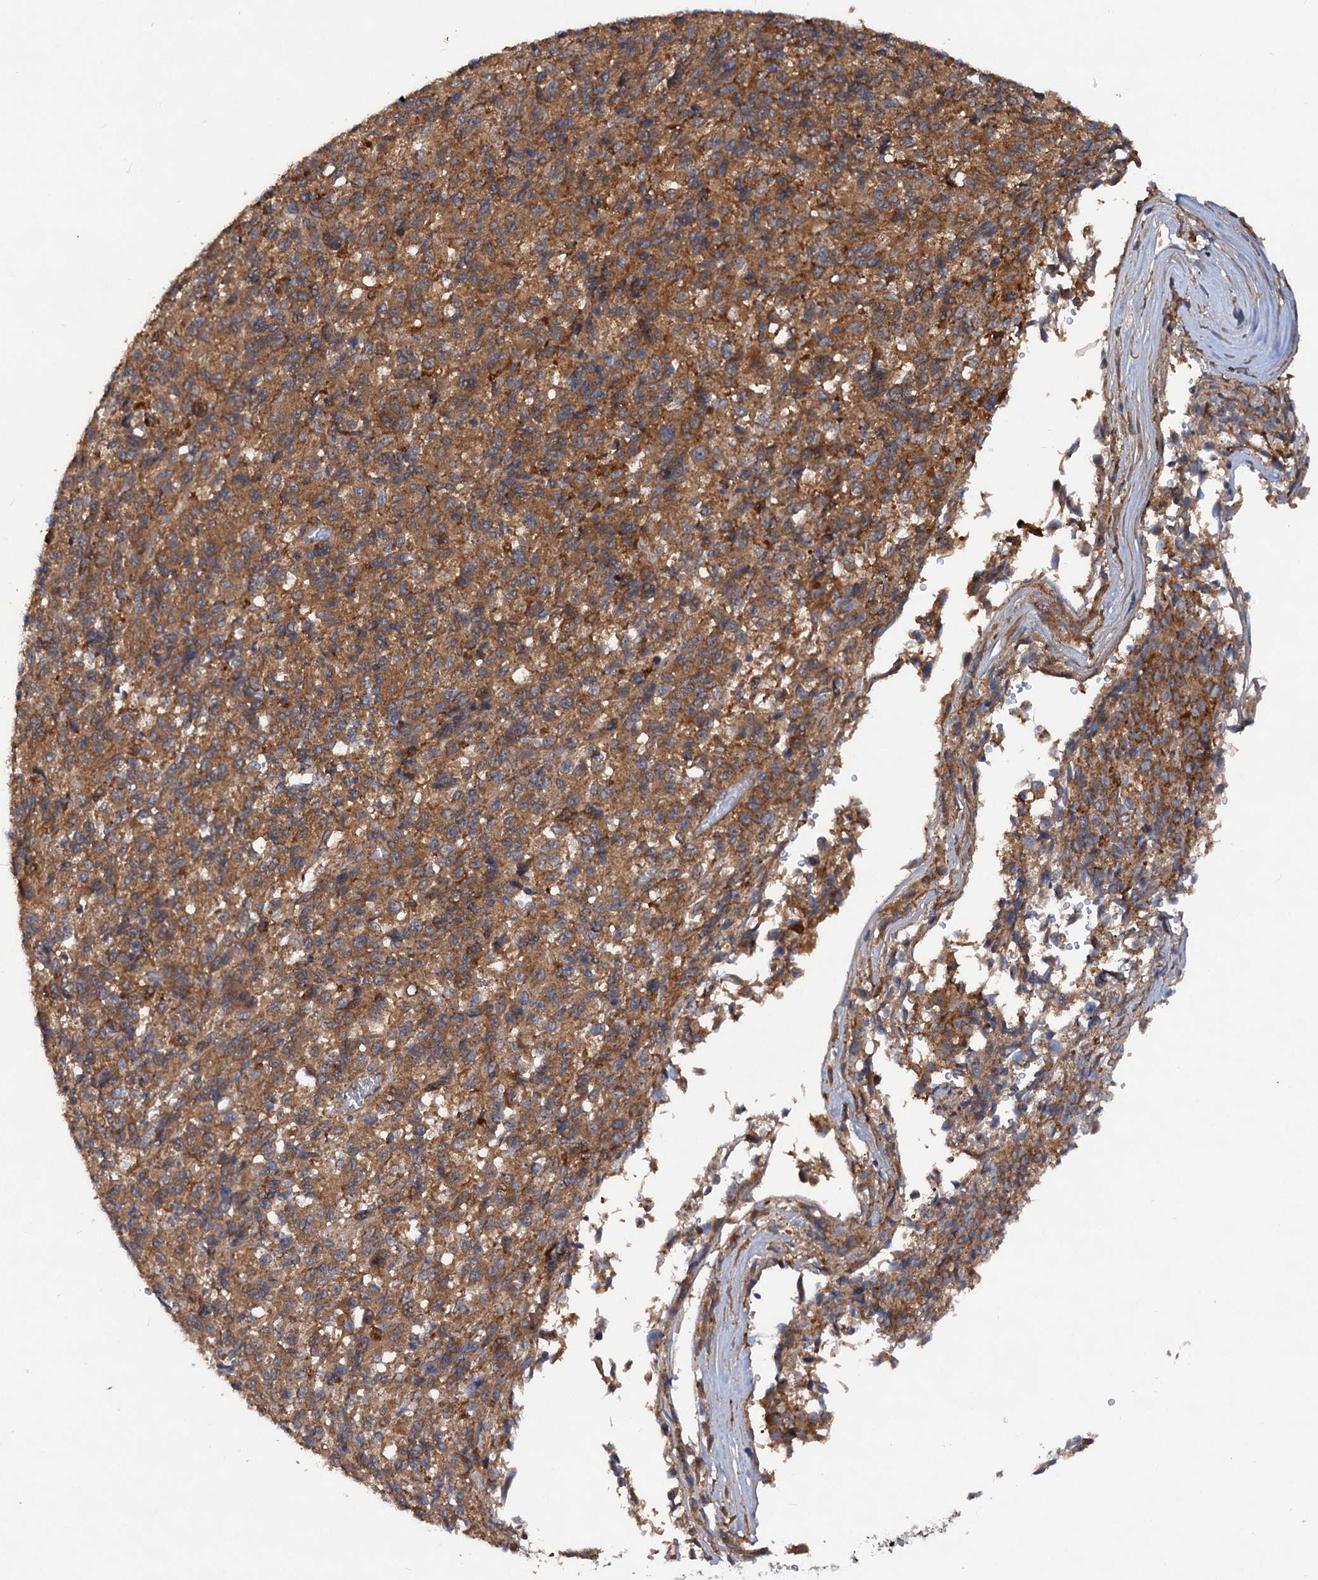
{"staining": {"intensity": "moderate", "quantity": ">75%", "location": "cytoplasmic/membranous"}, "tissue": "melanoma", "cell_type": "Tumor cells", "image_type": "cancer", "snomed": [{"axis": "morphology", "description": "Malignant melanoma, Metastatic site"}, {"axis": "topography", "description": "Lung"}], "caption": "Human melanoma stained with a protein marker exhibits moderate staining in tumor cells.", "gene": "VPS29", "patient": {"sex": "male", "age": 64}}